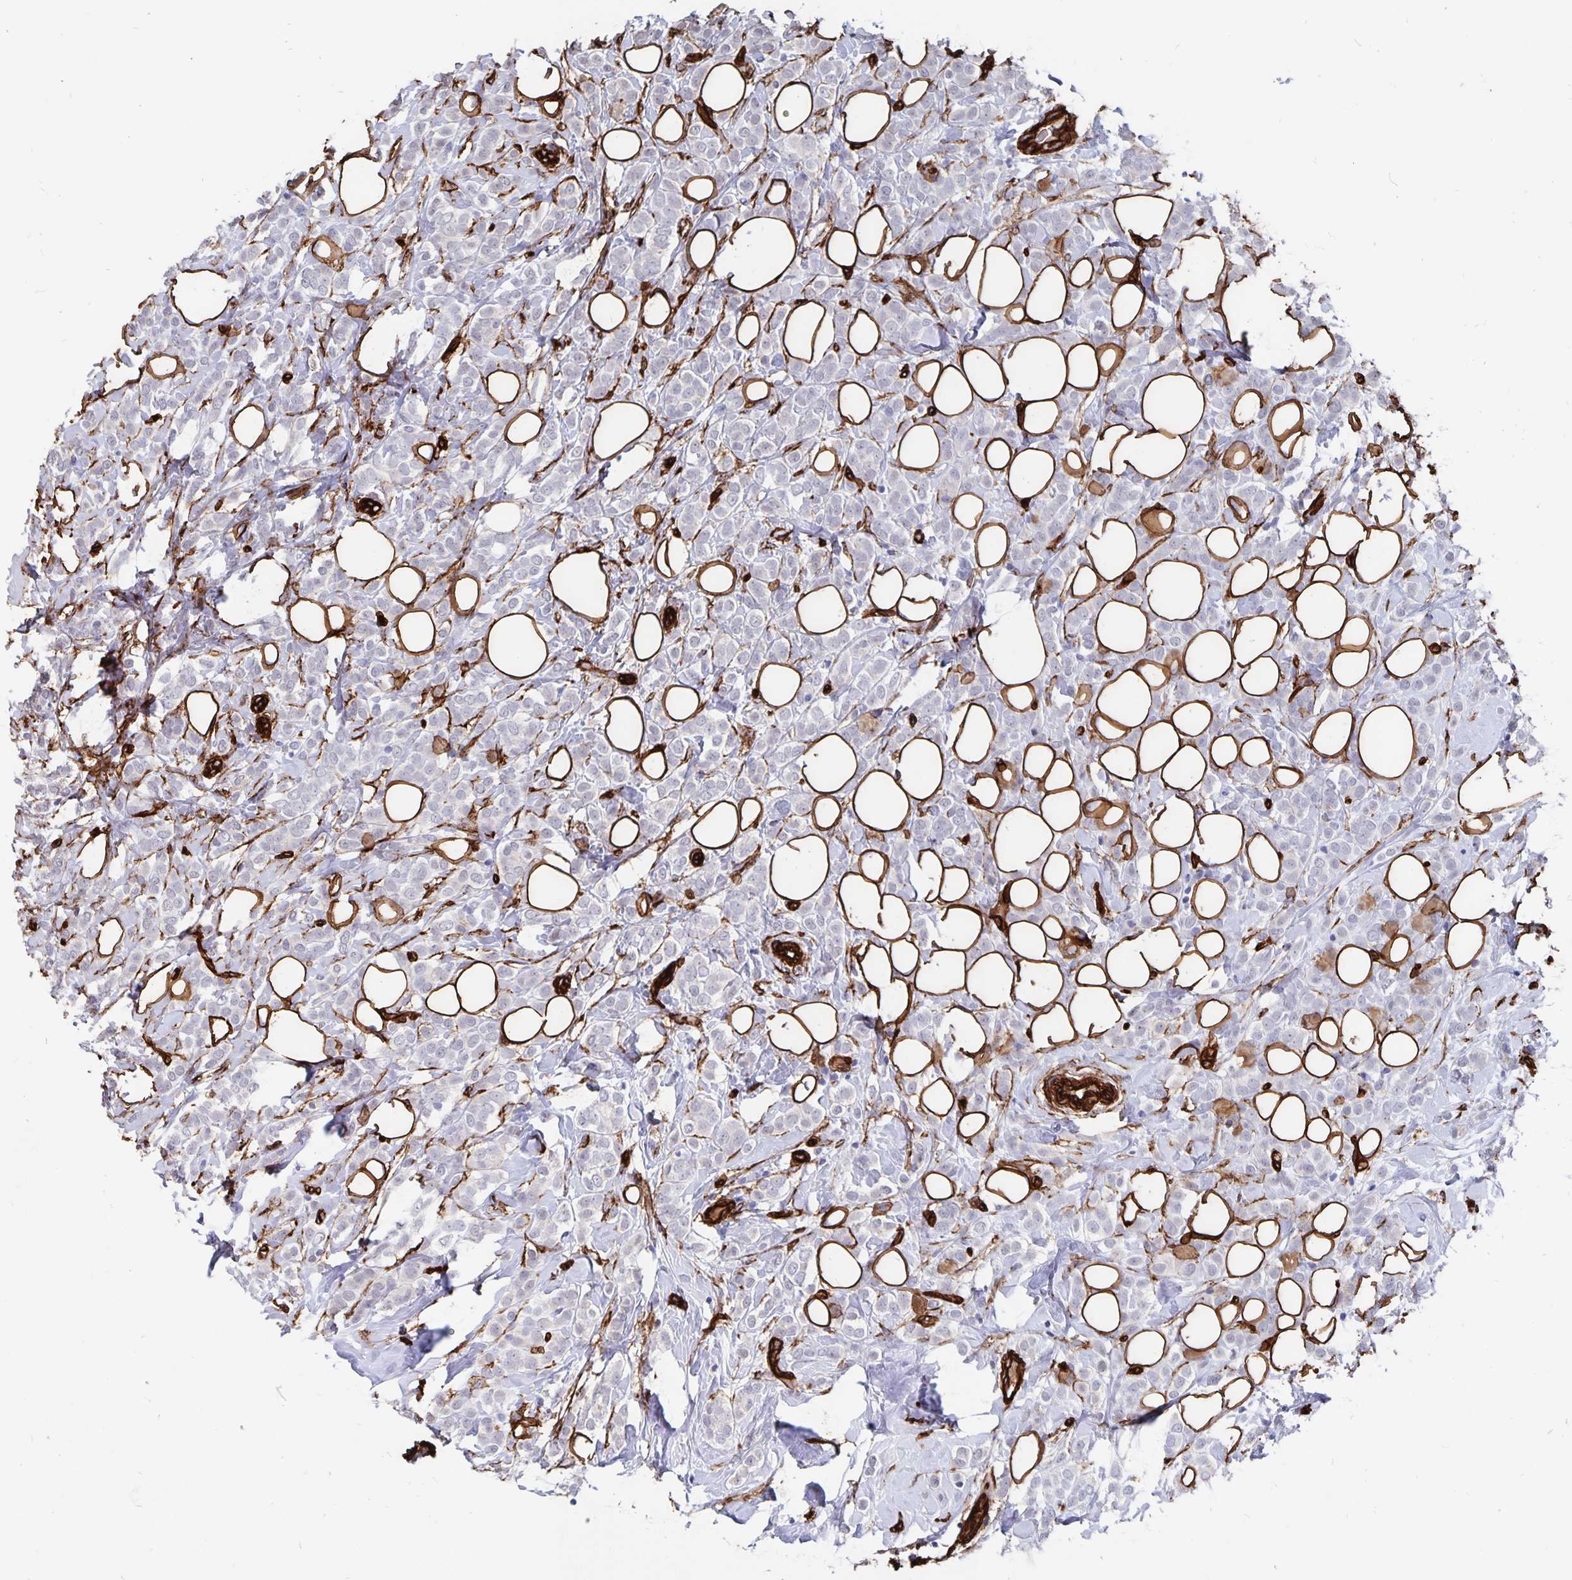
{"staining": {"intensity": "negative", "quantity": "none", "location": "none"}, "tissue": "breast cancer", "cell_type": "Tumor cells", "image_type": "cancer", "snomed": [{"axis": "morphology", "description": "Lobular carcinoma"}, {"axis": "topography", "description": "Breast"}], "caption": "High power microscopy image of an immunohistochemistry photomicrograph of breast lobular carcinoma, revealing no significant expression in tumor cells.", "gene": "DCHS2", "patient": {"sex": "female", "age": 49}}